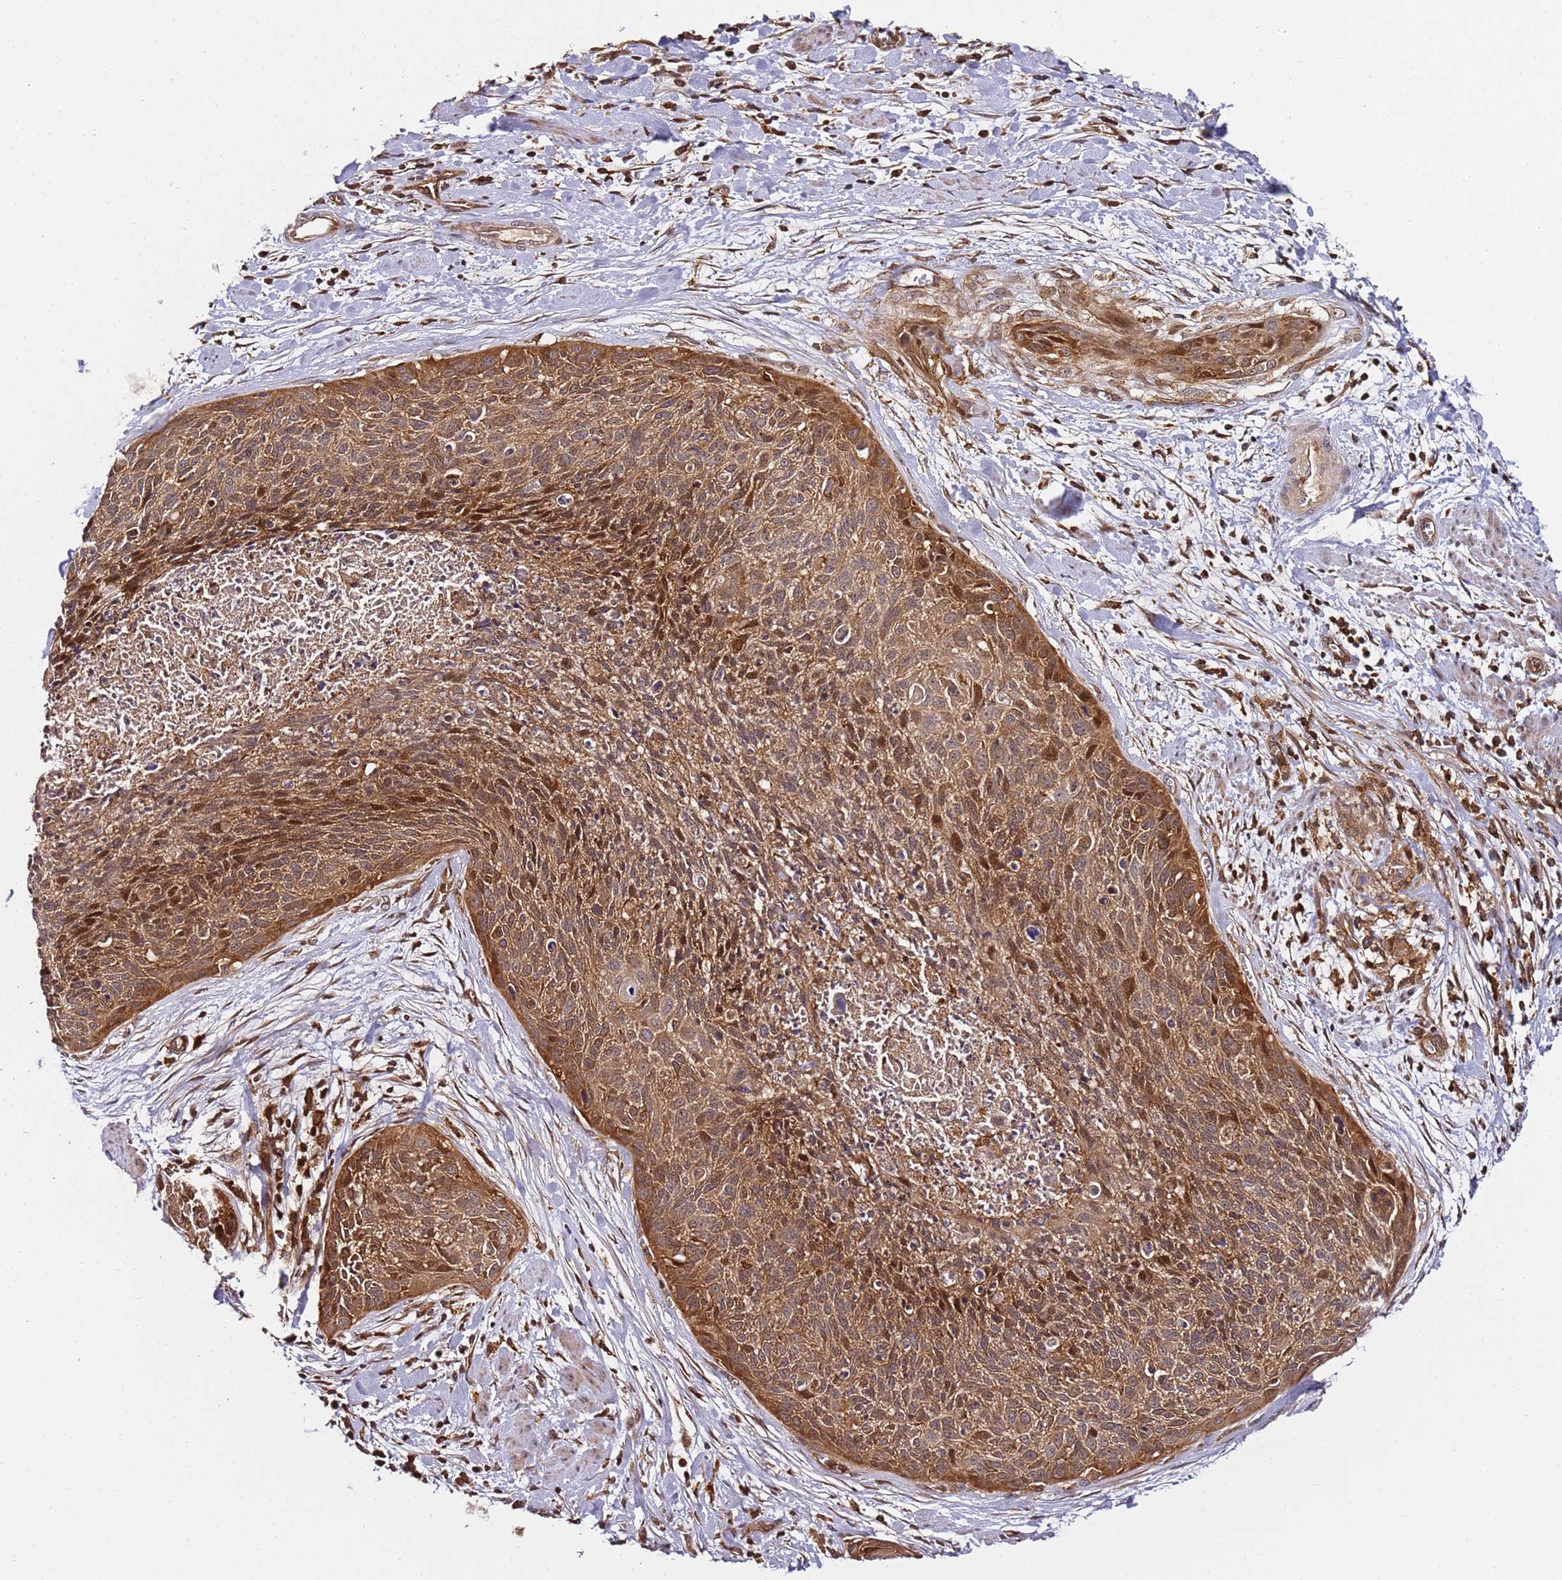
{"staining": {"intensity": "moderate", "quantity": ">75%", "location": "cytoplasmic/membranous,nuclear"}, "tissue": "cervical cancer", "cell_type": "Tumor cells", "image_type": "cancer", "snomed": [{"axis": "morphology", "description": "Squamous cell carcinoma, NOS"}, {"axis": "topography", "description": "Cervix"}], "caption": "Human squamous cell carcinoma (cervical) stained with a protein marker demonstrates moderate staining in tumor cells.", "gene": "PRMT7", "patient": {"sex": "female", "age": 55}}